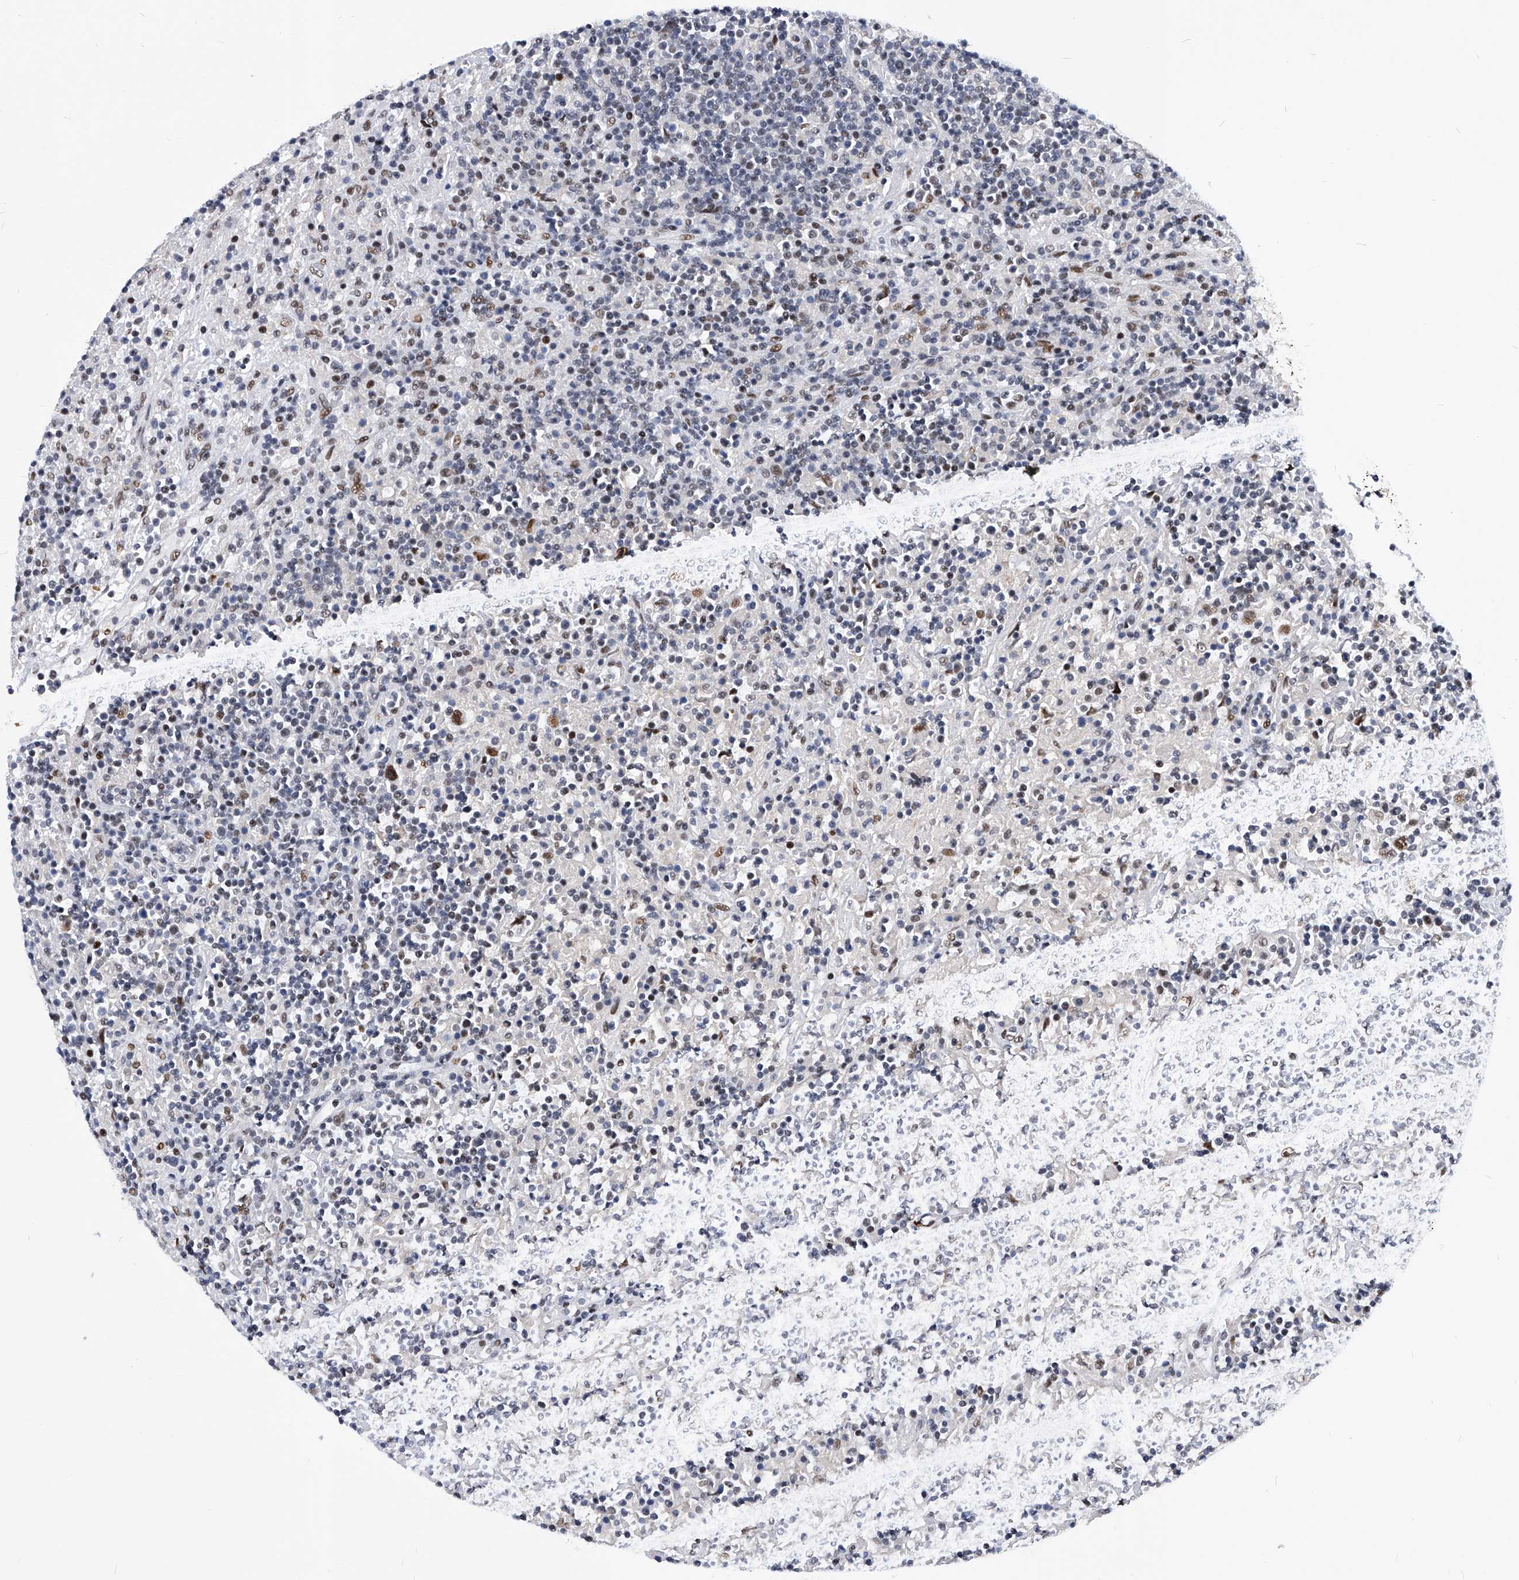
{"staining": {"intensity": "moderate", "quantity": ">75%", "location": "nuclear"}, "tissue": "lymphoma", "cell_type": "Tumor cells", "image_type": "cancer", "snomed": [{"axis": "morphology", "description": "Hodgkin's disease, NOS"}, {"axis": "topography", "description": "Lymph node"}], "caption": "Brown immunohistochemical staining in human lymphoma shows moderate nuclear expression in about >75% of tumor cells.", "gene": "TESK2", "patient": {"sex": "male", "age": 70}}